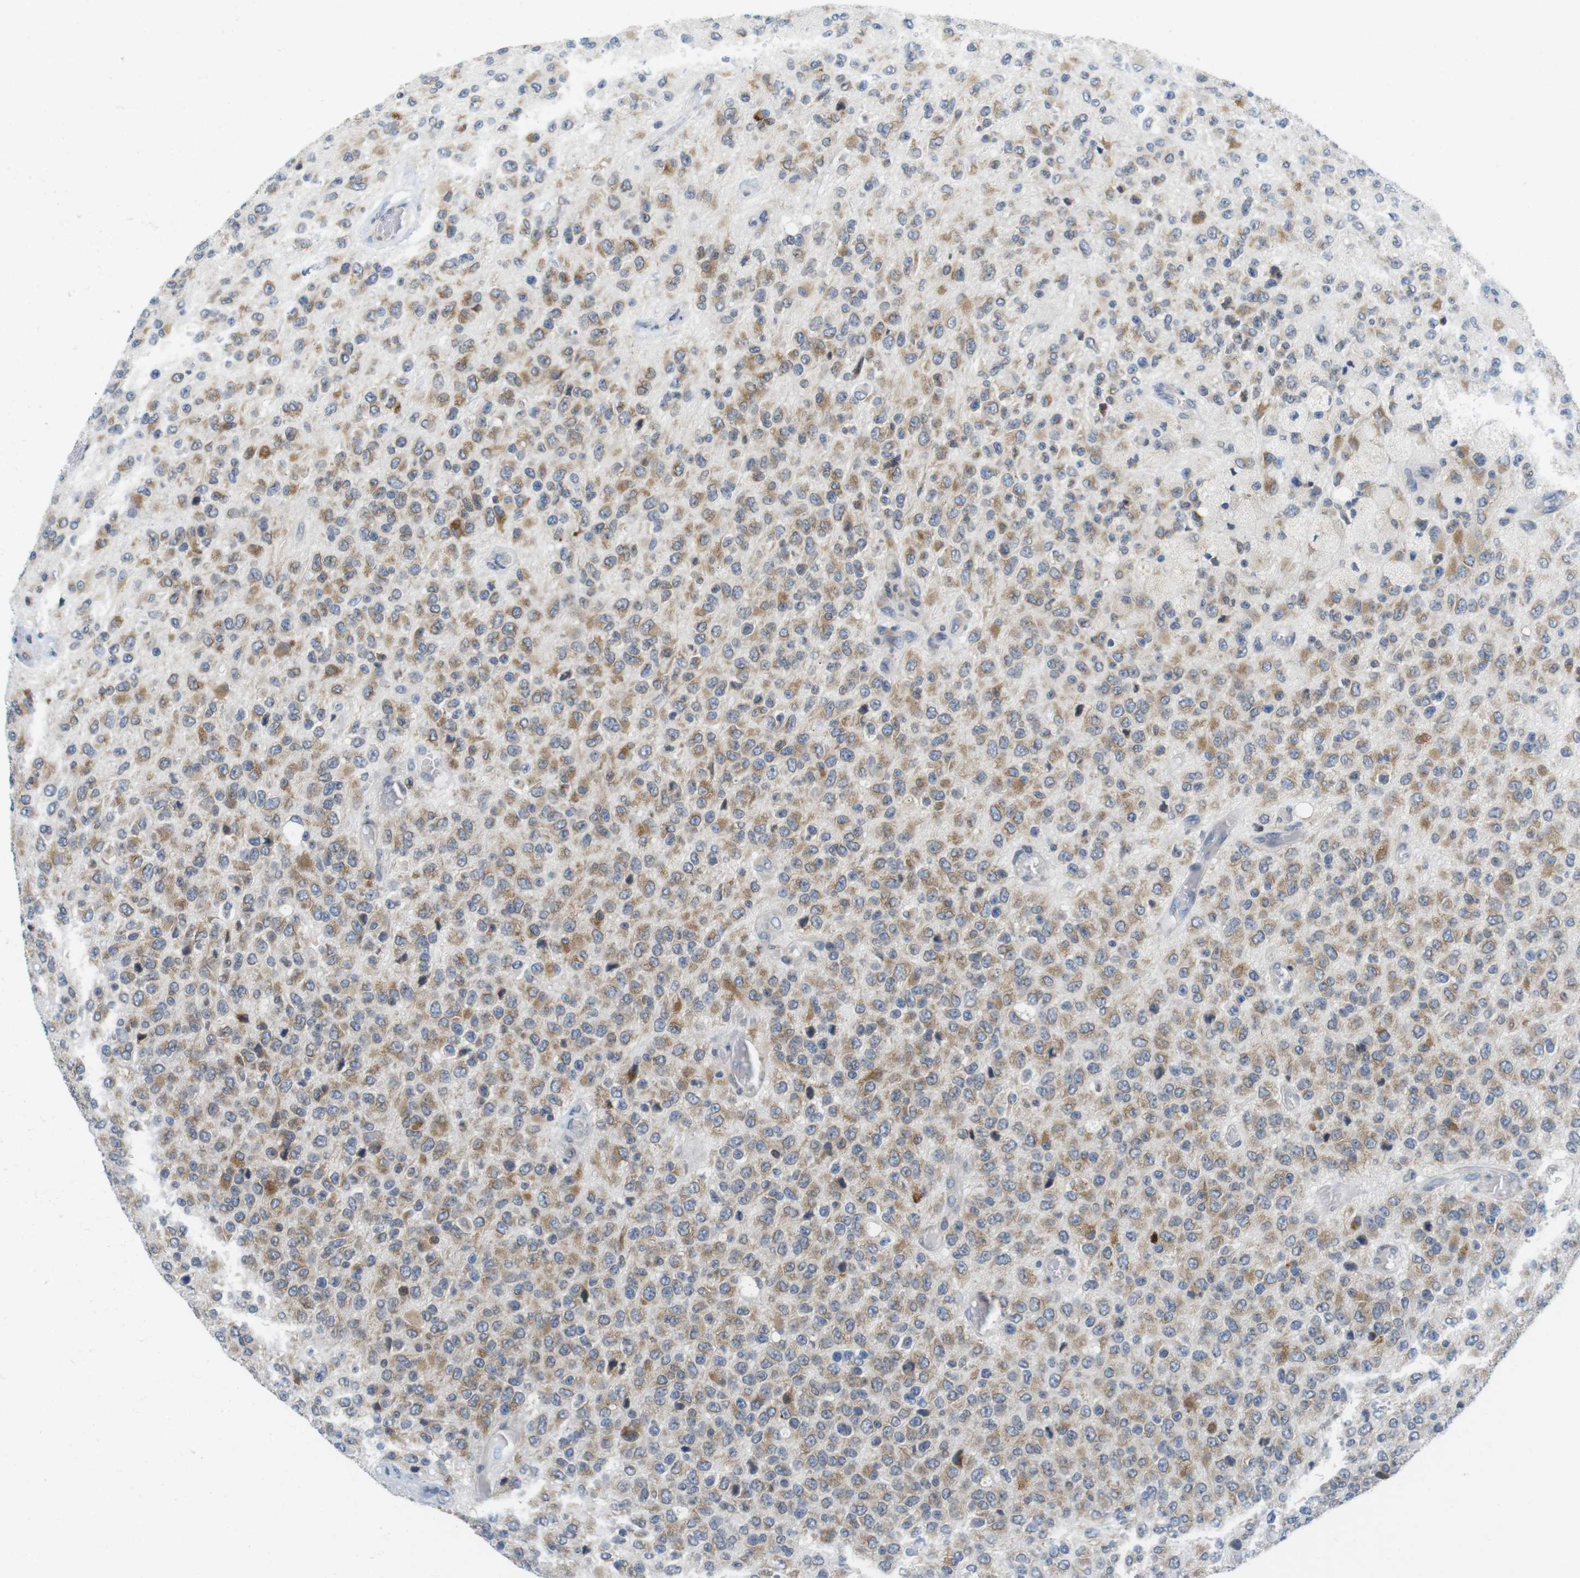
{"staining": {"intensity": "moderate", "quantity": "25%-75%", "location": "cytoplasmic/membranous"}, "tissue": "glioma", "cell_type": "Tumor cells", "image_type": "cancer", "snomed": [{"axis": "morphology", "description": "Glioma, malignant, High grade"}, {"axis": "topography", "description": "pancreas cauda"}], "caption": "Glioma tissue demonstrates moderate cytoplasmic/membranous staining in about 25%-75% of tumor cells (Stains: DAB (3,3'-diaminobenzidine) in brown, nuclei in blue, Microscopy: brightfield microscopy at high magnification).", "gene": "ERGIC3", "patient": {"sex": "male", "age": 60}}